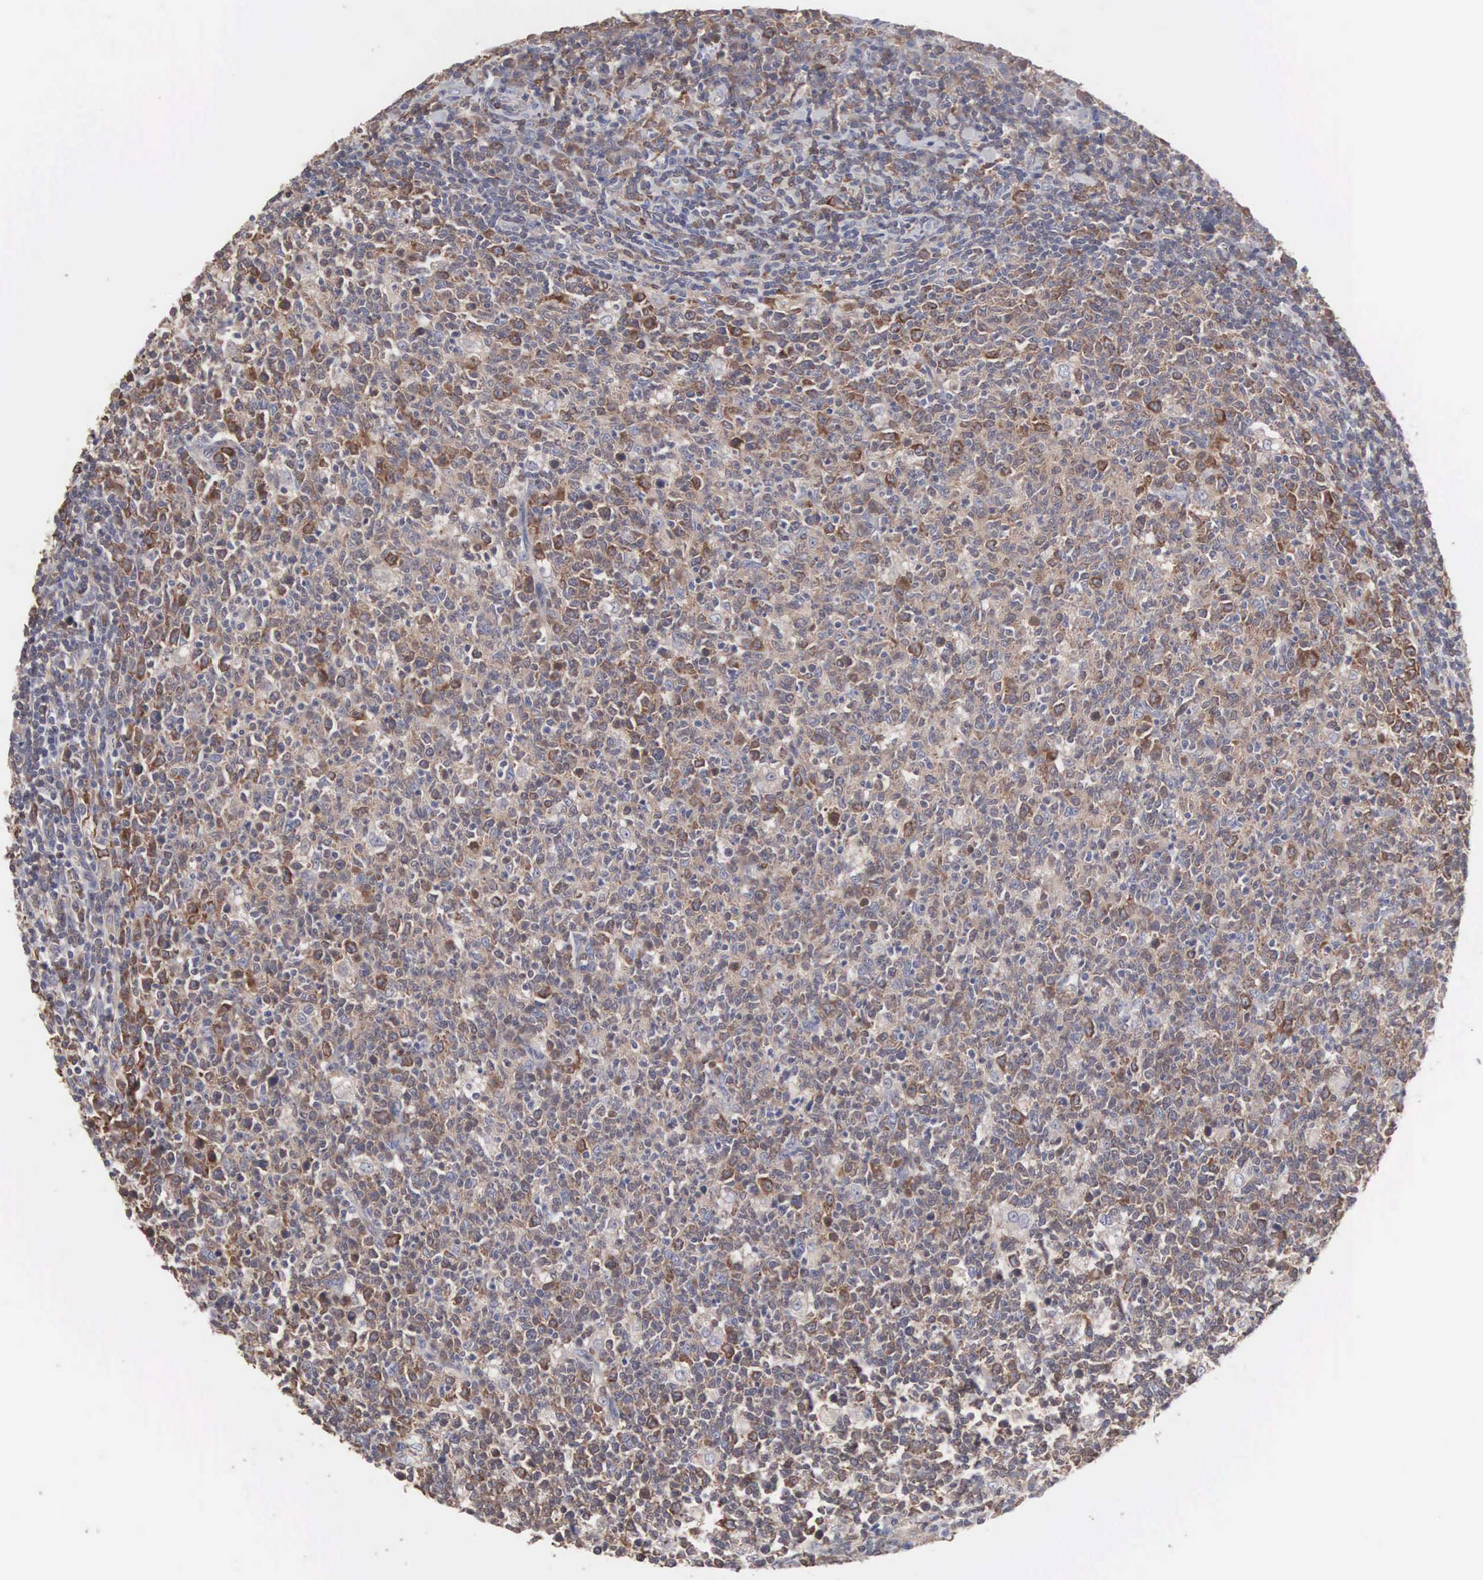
{"staining": {"intensity": "strong", "quantity": ">75%", "location": "cytoplasmic/membranous"}, "tissue": "tonsil", "cell_type": "Germinal center cells", "image_type": "normal", "snomed": [{"axis": "morphology", "description": "Normal tissue, NOS"}, {"axis": "topography", "description": "Tonsil"}], "caption": "Immunohistochemical staining of unremarkable tonsil exhibits >75% levels of strong cytoplasmic/membranous protein staining in approximately >75% of germinal center cells.", "gene": "MTHFD1", "patient": {"sex": "male", "age": 6}}